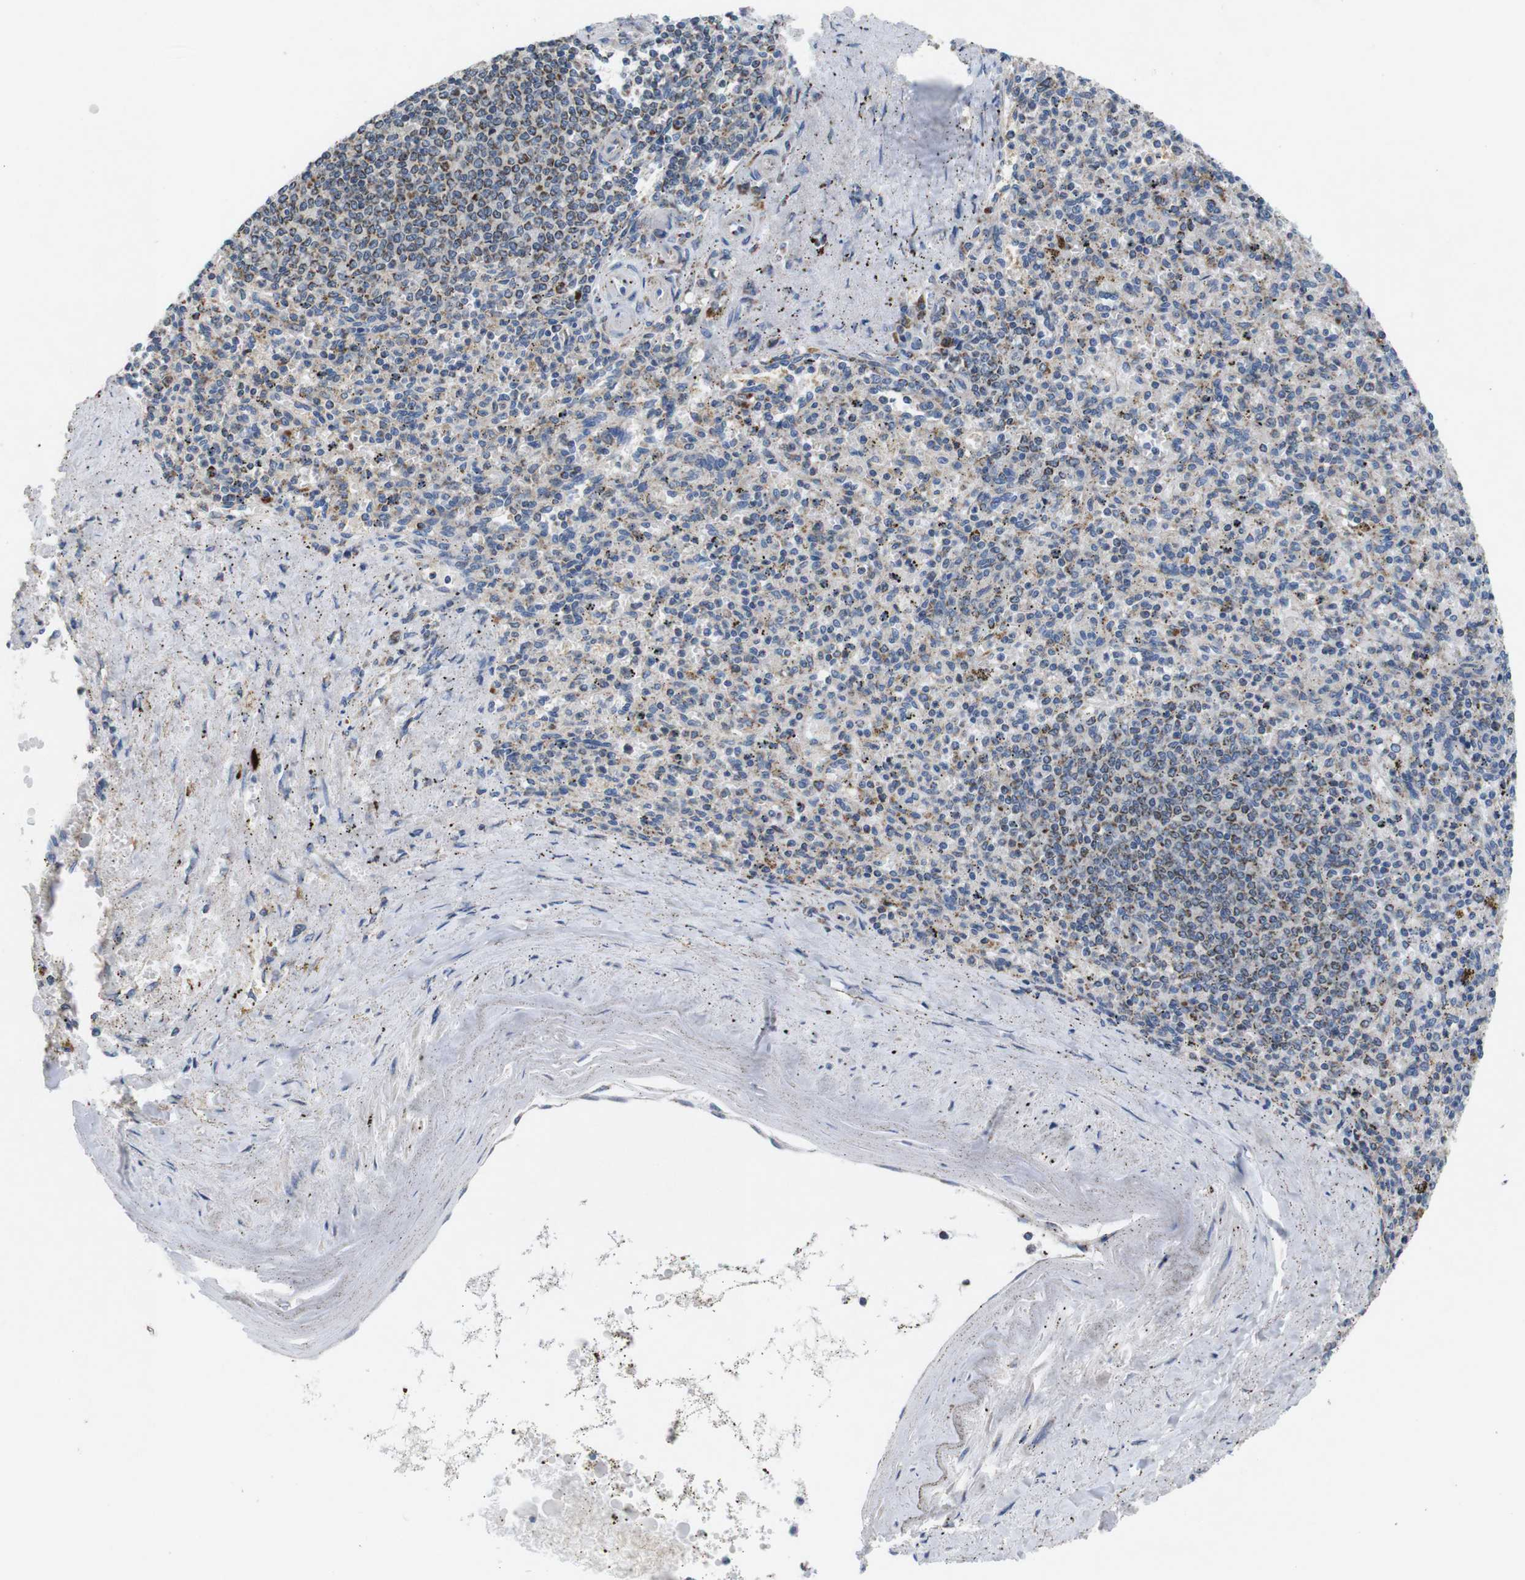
{"staining": {"intensity": "moderate", "quantity": "<25%", "location": "cytoplasmic/membranous"}, "tissue": "spleen", "cell_type": "Cells in red pulp", "image_type": "normal", "snomed": [{"axis": "morphology", "description": "Normal tissue, NOS"}, {"axis": "topography", "description": "Spleen"}], "caption": "A low amount of moderate cytoplasmic/membranous expression is appreciated in approximately <25% of cells in red pulp in benign spleen. Immunohistochemistry stains the protein of interest in brown and the nuclei are stained blue.", "gene": "F2RL1", "patient": {"sex": "male", "age": 72}}